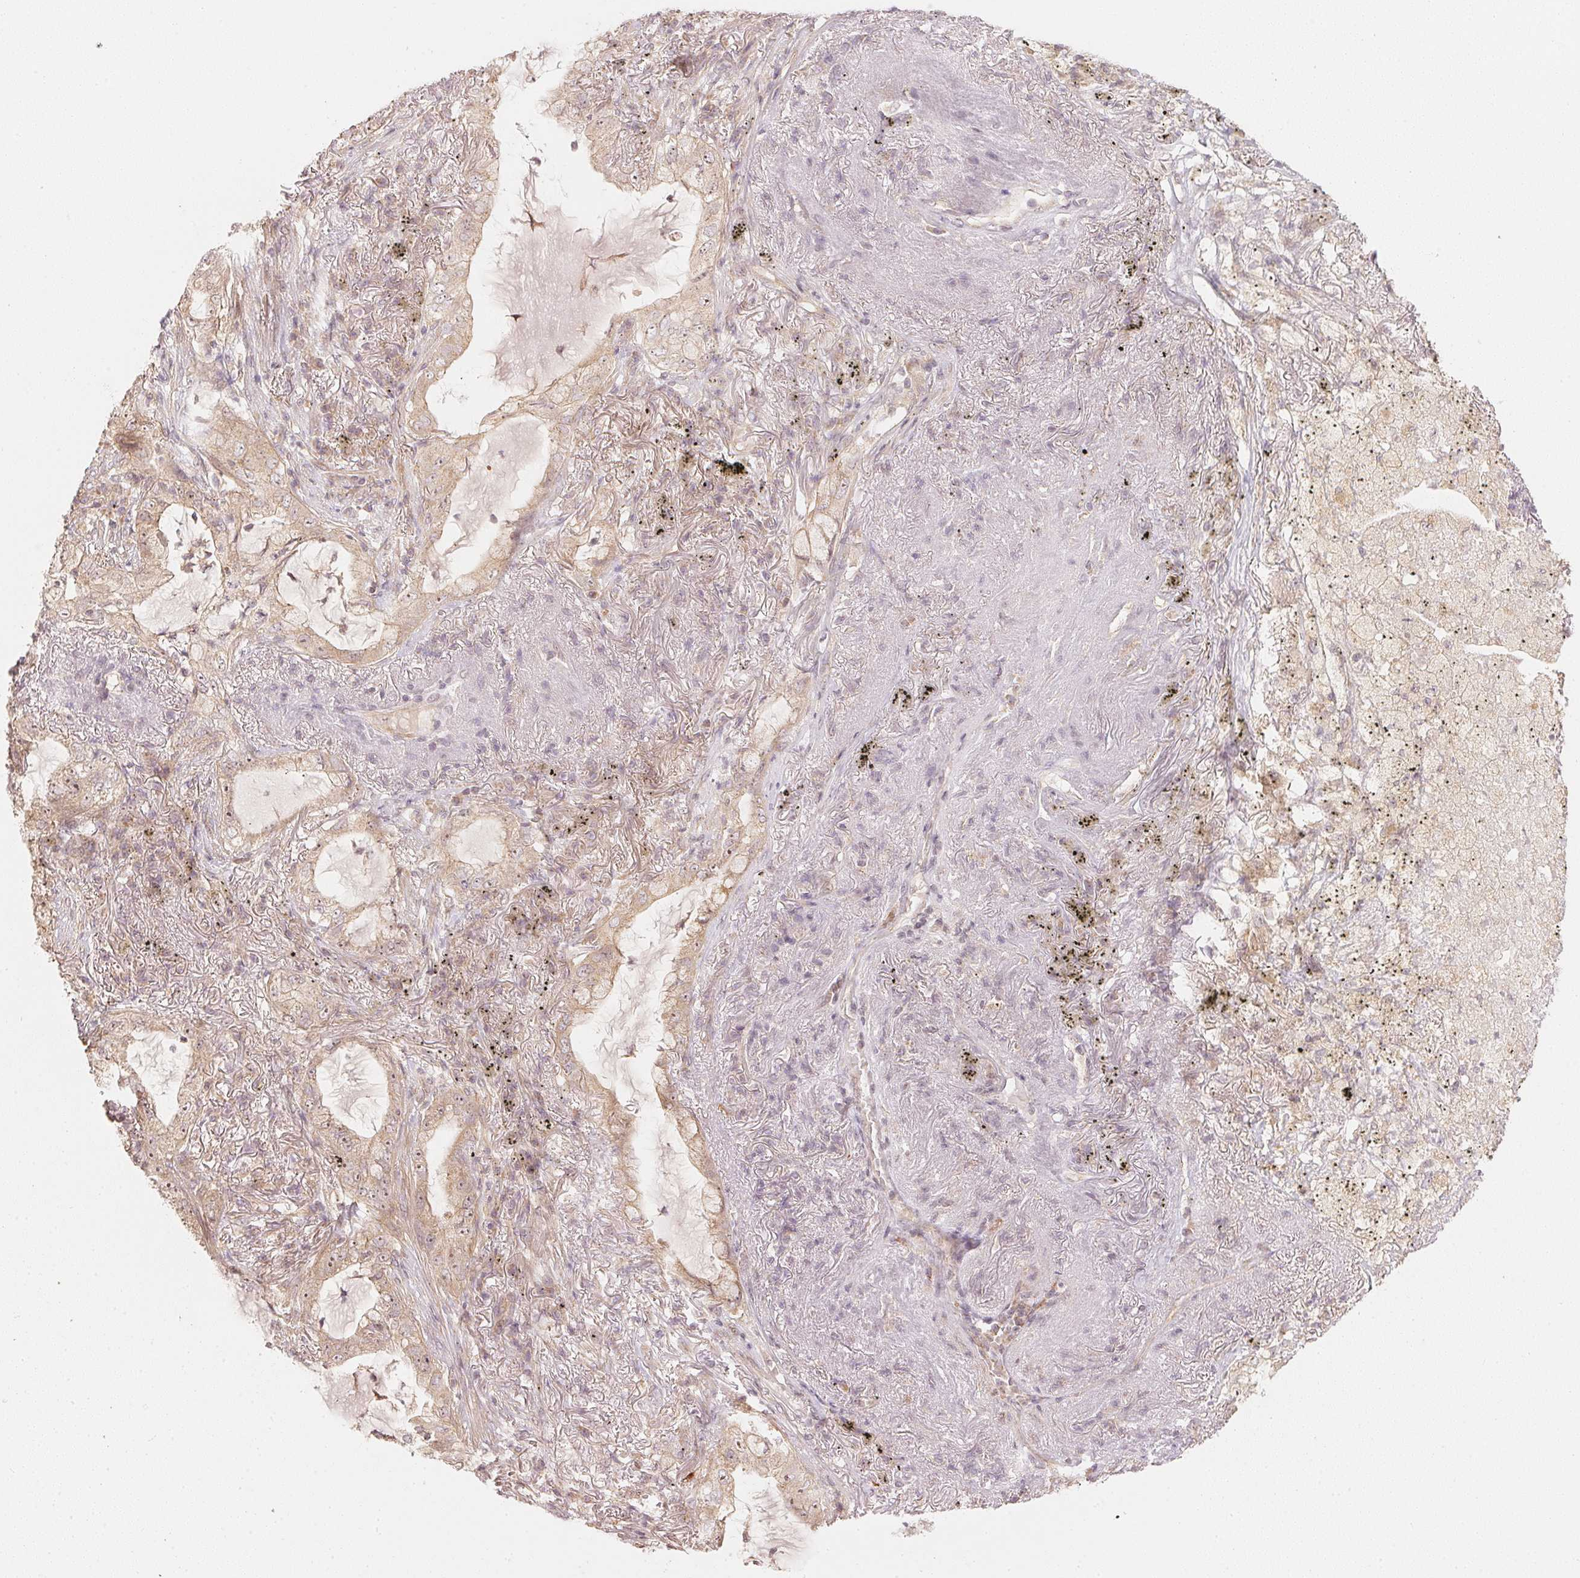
{"staining": {"intensity": "weak", "quantity": ">75%", "location": "cytoplasmic/membranous,nuclear"}, "tissue": "lung cancer", "cell_type": "Tumor cells", "image_type": "cancer", "snomed": [{"axis": "morphology", "description": "Adenocarcinoma, NOS"}, {"axis": "topography", "description": "Lung"}], "caption": "Protein staining of lung cancer (adenocarcinoma) tissue demonstrates weak cytoplasmic/membranous and nuclear staining in about >75% of tumor cells.", "gene": "WDR54", "patient": {"sex": "female", "age": 73}}